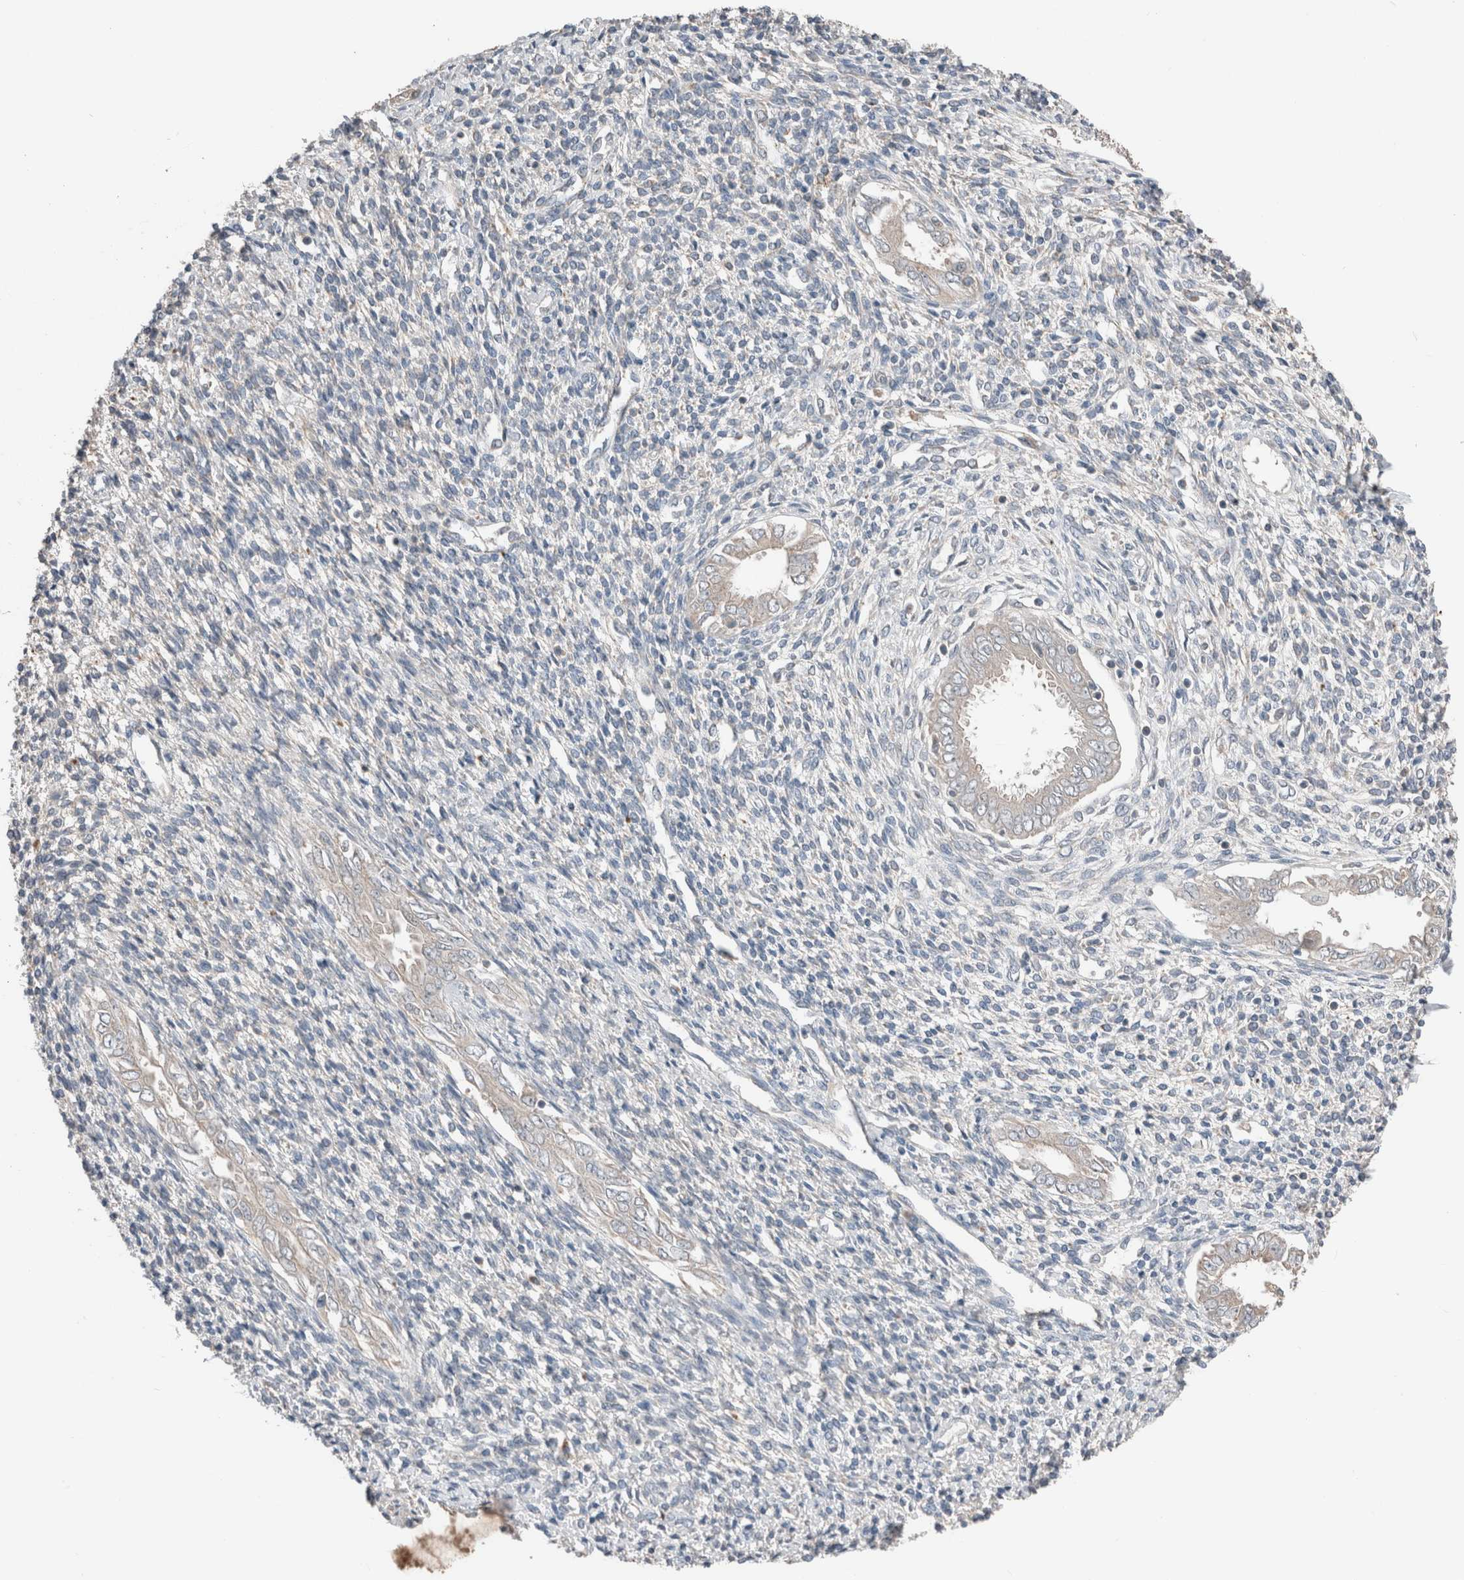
{"staining": {"intensity": "weak", "quantity": "<25%", "location": "cytoplasmic/membranous"}, "tissue": "endometrium", "cell_type": "Cells in endometrial stroma", "image_type": "normal", "snomed": [{"axis": "morphology", "description": "Normal tissue, NOS"}, {"axis": "topography", "description": "Endometrium"}], "caption": "Cells in endometrial stroma show no significant protein expression in normal endometrium. (DAB immunohistochemistry with hematoxylin counter stain).", "gene": "ERAP2", "patient": {"sex": "female", "age": 66}}